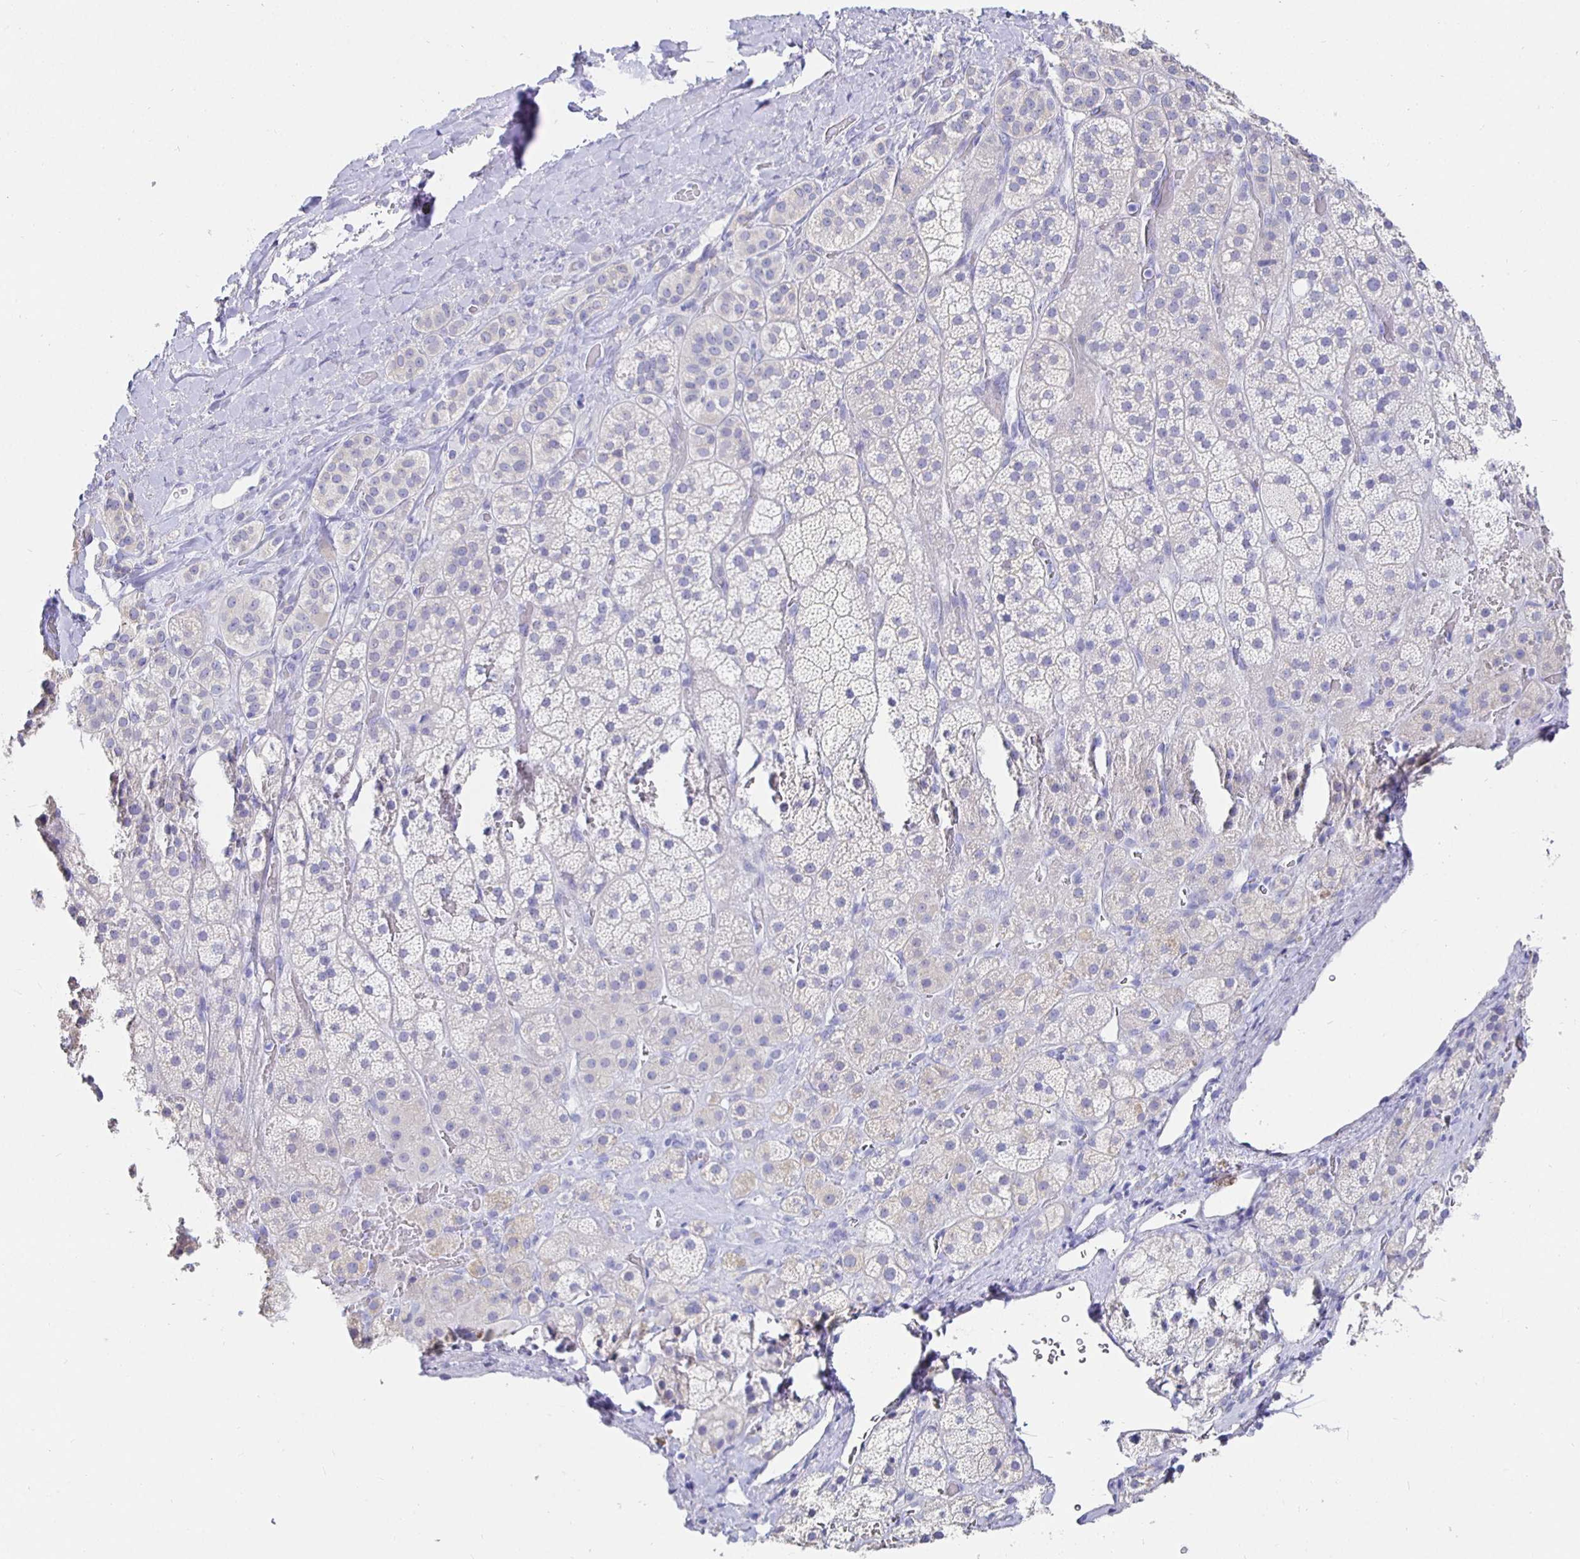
{"staining": {"intensity": "negative", "quantity": "none", "location": "none"}, "tissue": "adrenal gland", "cell_type": "Glandular cells", "image_type": "normal", "snomed": [{"axis": "morphology", "description": "Normal tissue, NOS"}, {"axis": "topography", "description": "Adrenal gland"}], "caption": "An immunohistochemistry micrograph of normal adrenal gland is shown. There is no staining in glandular cells of adrenal gland. (DAB (3,3'-diaminobenzidine) immunohistochemistry with hematoxylin counter stain).", "gene": "UMOD", "patient": {"sex": "male", "age": 57}}